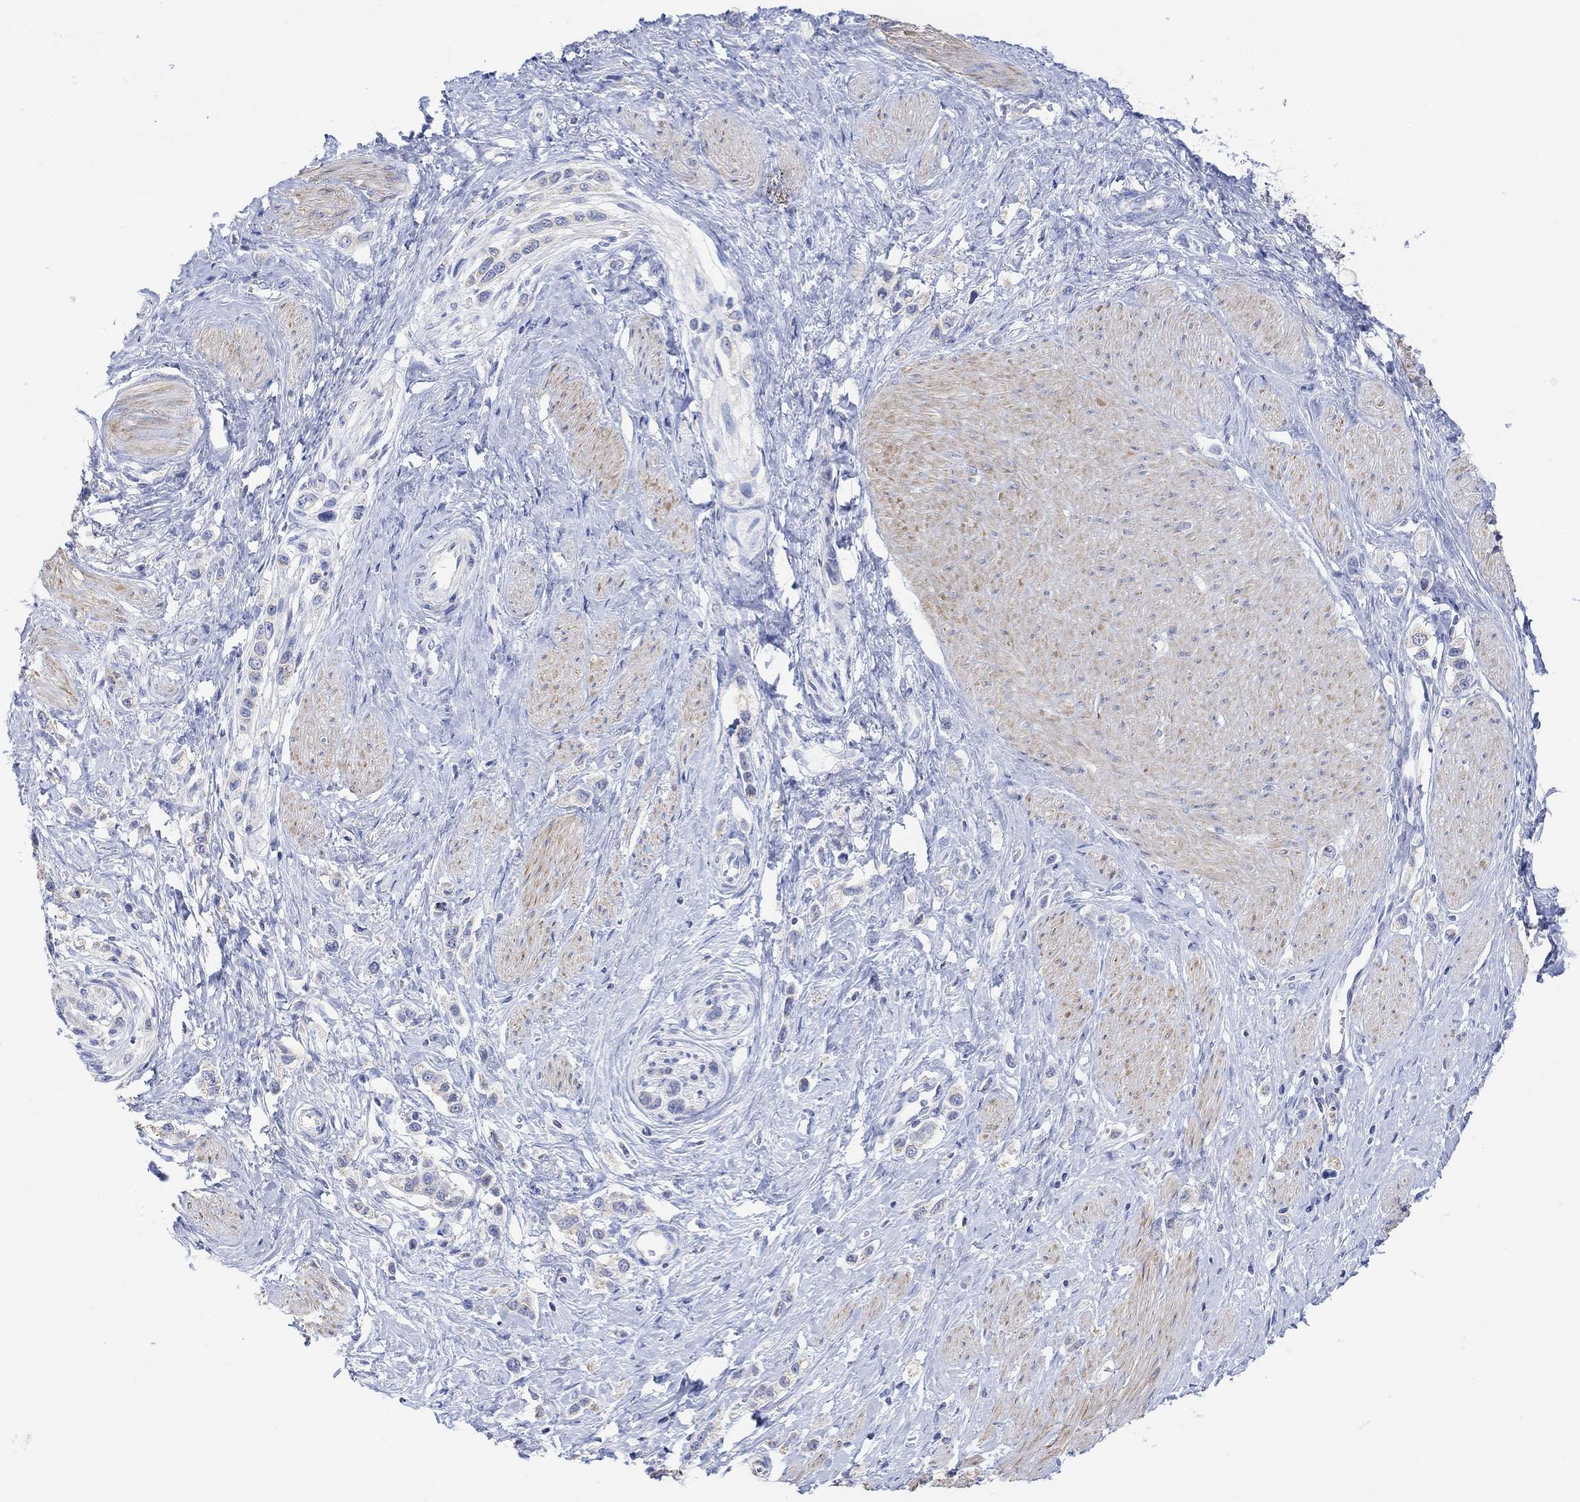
{"staining": {"intensity": "negative", "quantity": "none", "location": "none"}, "tissue": "stomach cancer", "cell_type": "Tumor cells", "image_type": "cancer", "snomed": [{"axis": "morphology", "description": "Normal tissue, NOS"}, {"axis": "morphology", "description": "Adenocarcinoma, NOS"}, {"axis": "morphology", "description": "Adenocarcinoma, High grade"}, {"axis": "topography", "description": "Stomach, upper"}, {"axis": "topography", "description": "Stomach"}], "caption": "IHC of stomach cancer demonstrates no positivity in tumor cells.", "gene": "SYT12", "patient": {"sex": "female", "age": 65}}